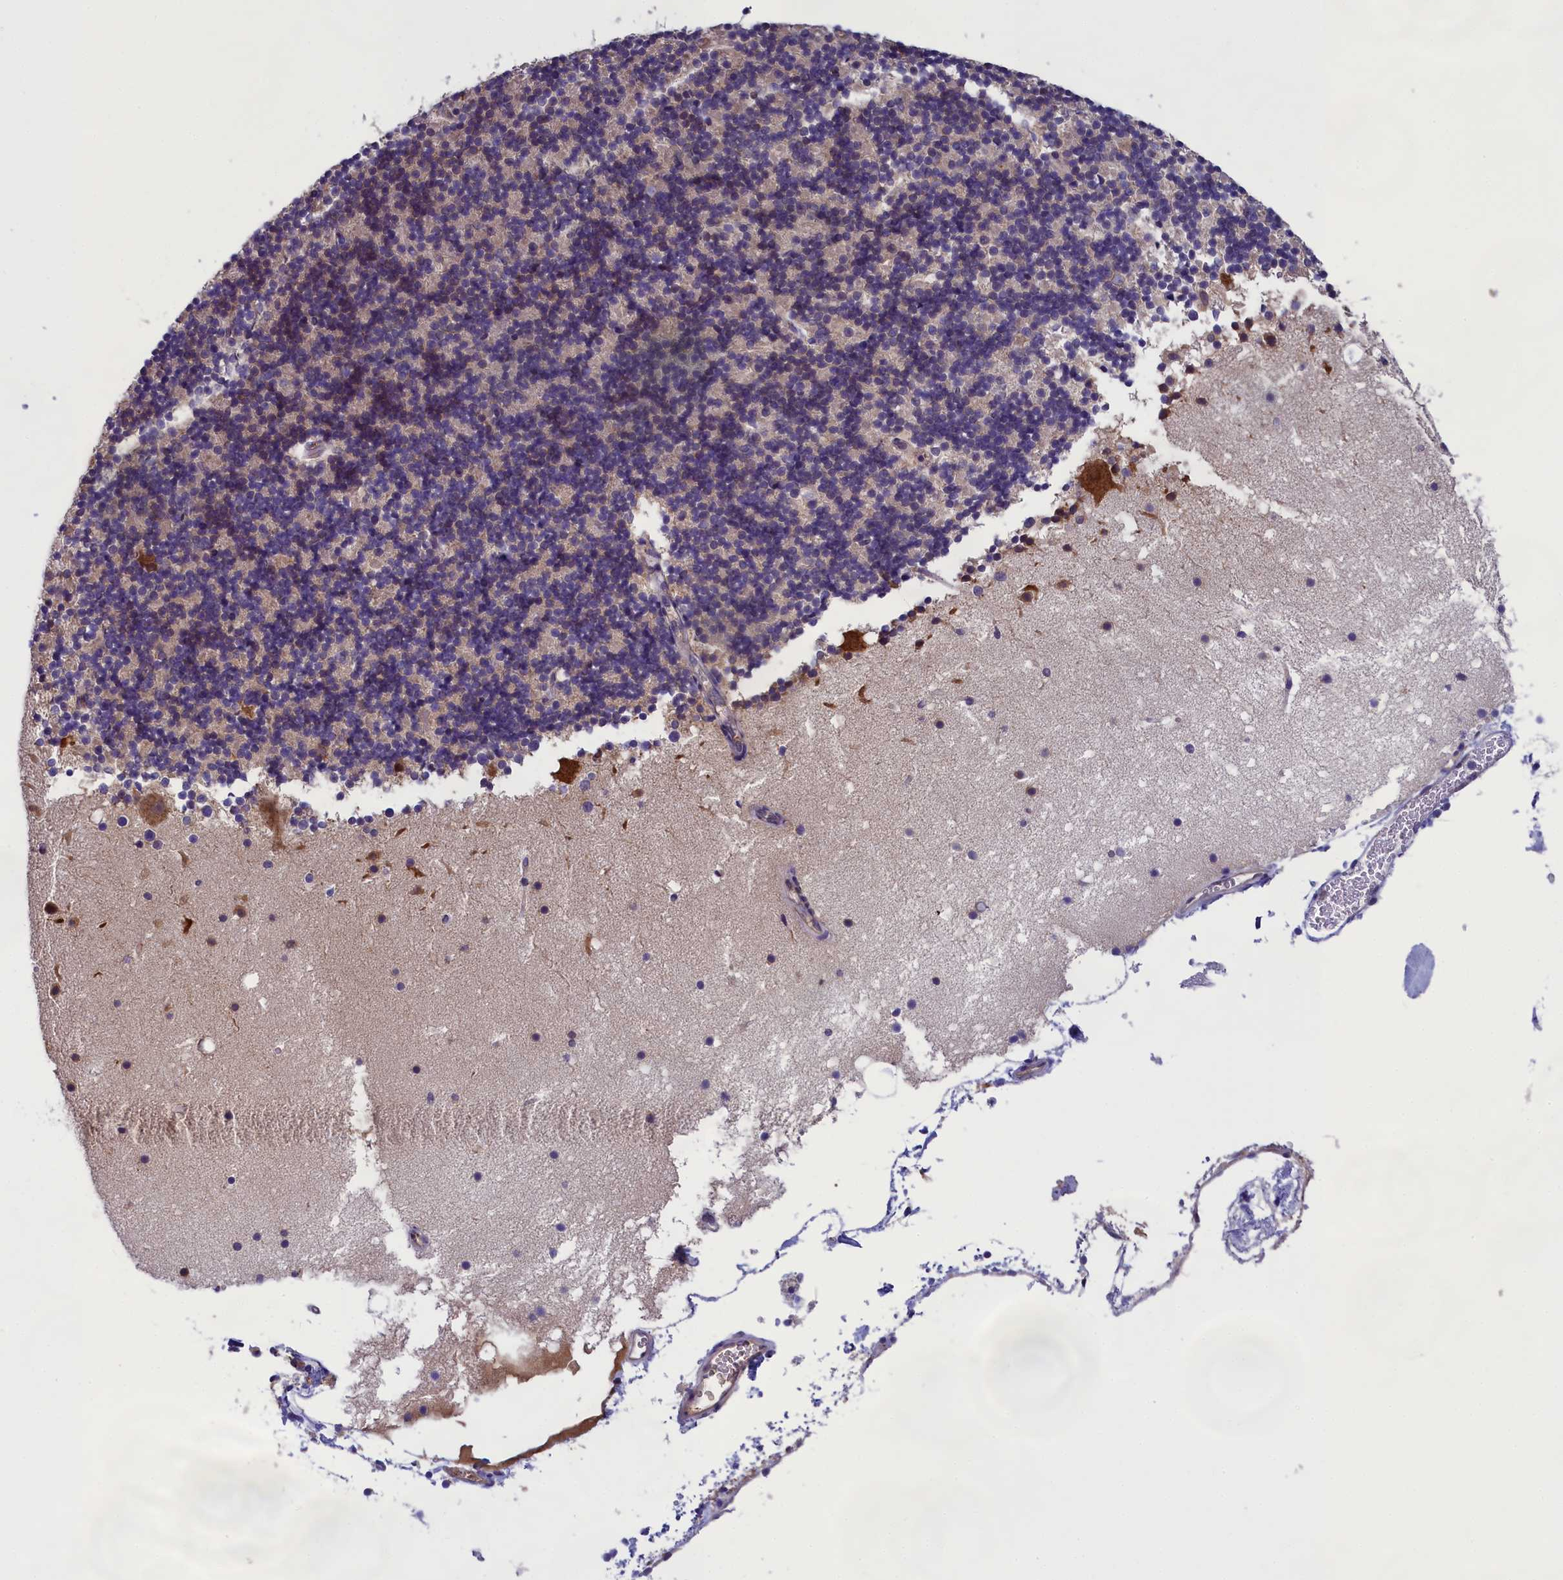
{"staining": {"intensity": "weak", "quantity": "<25%", "location": "cytoplasmic/membranous"}, "tissue": "cerebellum", "cell_type": "Cells in granular layer", "image_type": "normal", "snomed": [{"axis": "morphology", "description": "Normal tissue, NOS"}, {"axis": "topography", "description": "Cerebellum"}], "caption": "IHC micrograph of benign cerebellum: human cerebellum stained with DAB shows no significant protein positivity in cells in granular layer. Brightfield microscopy of IHC stained with DAB (brown) and hematoxylin (blue), captured at high magnification.", "gene": "ABCC8", "patient": {"sex": "male", "age": 57}}